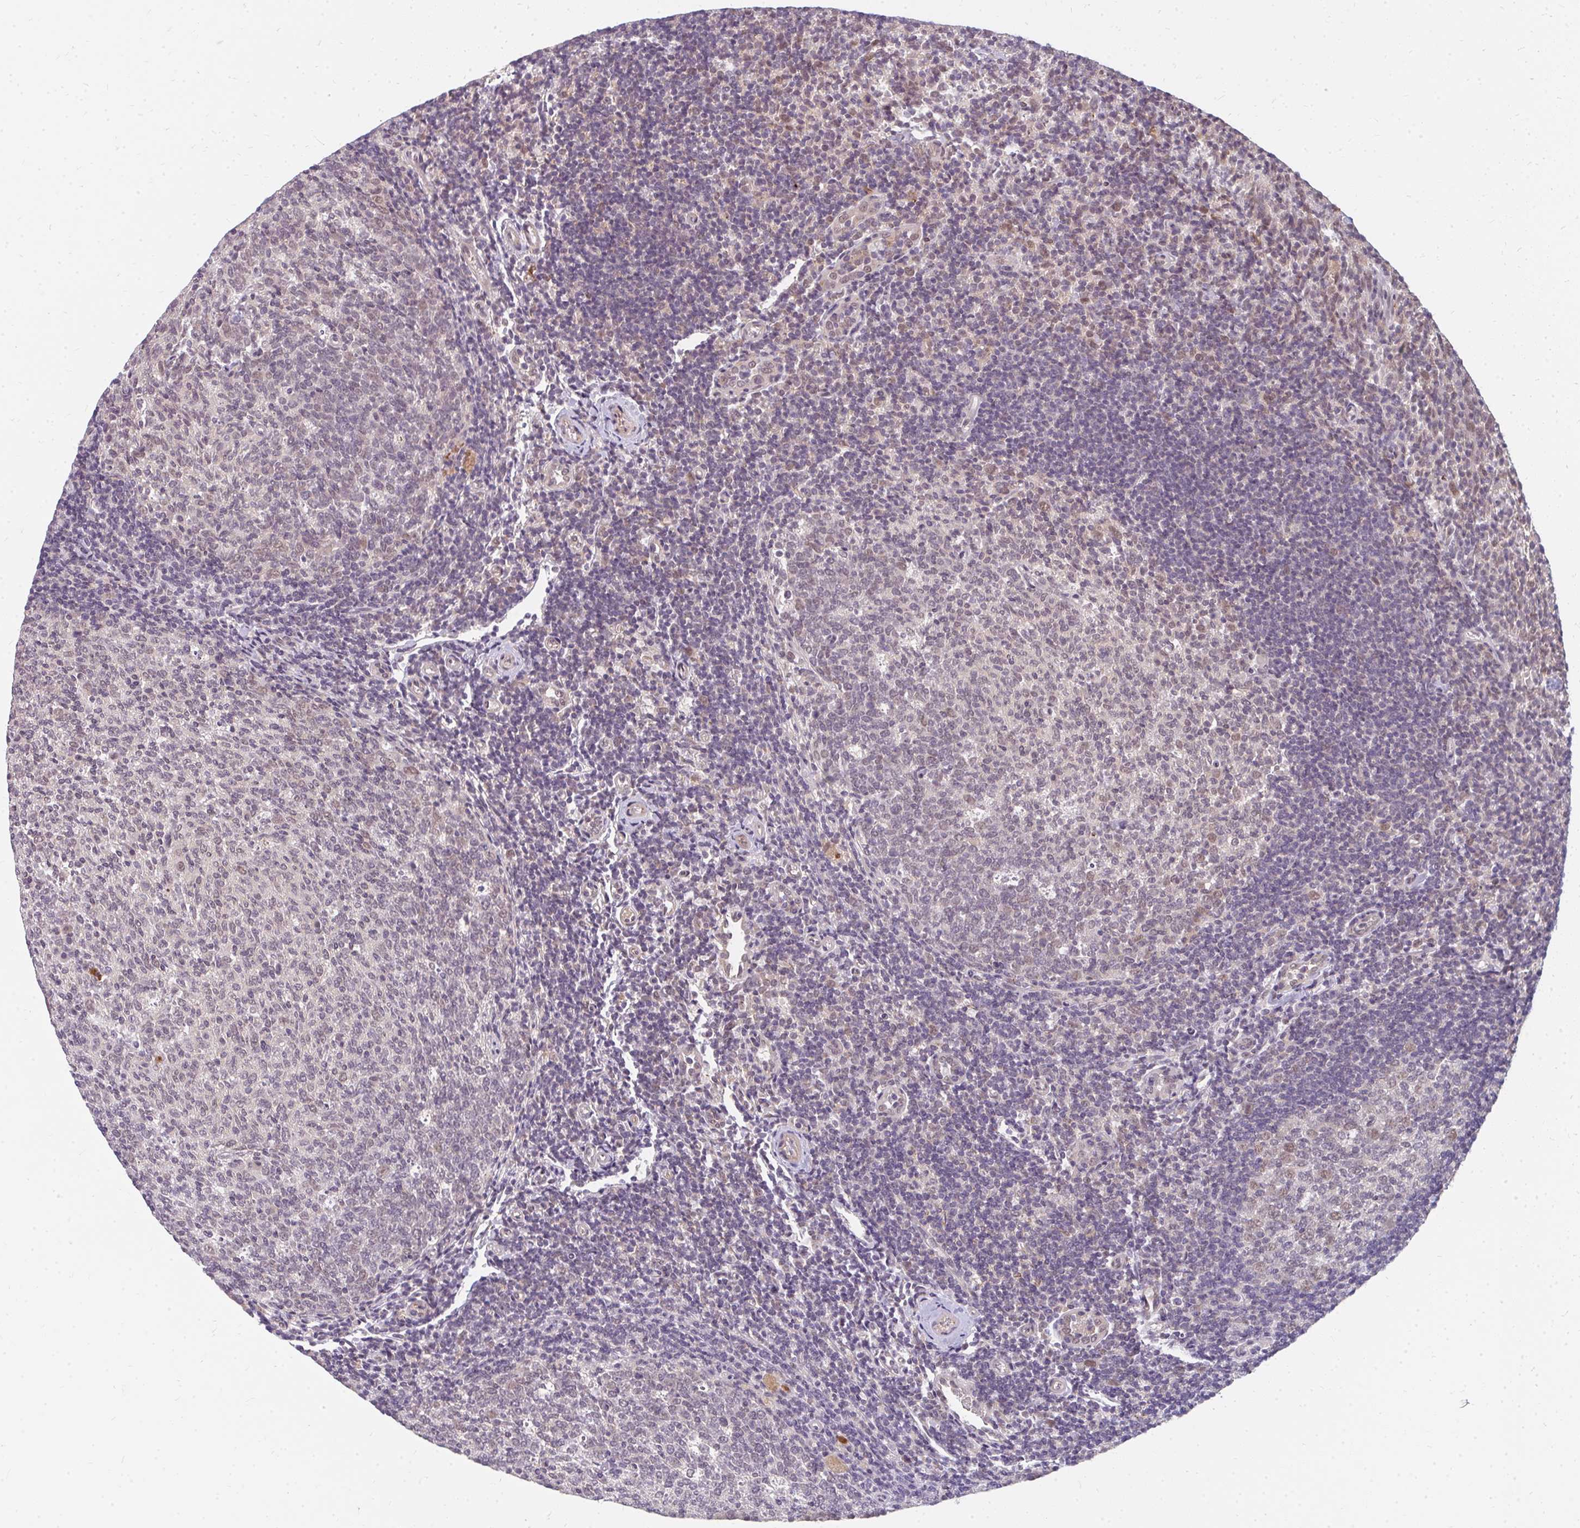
{"staining": {"intensity": "moderate", "quantity": "25%-75%", "location": "cytoplasmic/membranous,nuclear"}, "tissue": "tonsil", "cell_type": "Germinal center cells", "image_type": "normal", "snomed": [{"axis": "morphology", "description": "Normal tissue, NOS"}, {"axis": "topography", "description": "Tonsil"}], "caption": "Immunohistochemistry (IHC) (DAB (3,3'-diaminobenzidine)) staining of unremarkable tonsil demonstrates moderate cytoplasmic/membranous,nuclear protein staining in about 25%-75% of germinal center cells. The protein is shown in brown color, while the nuclei are stained blue.", "gene": "GTF3C6", "patient": {"sex": "female", "age": 10}}